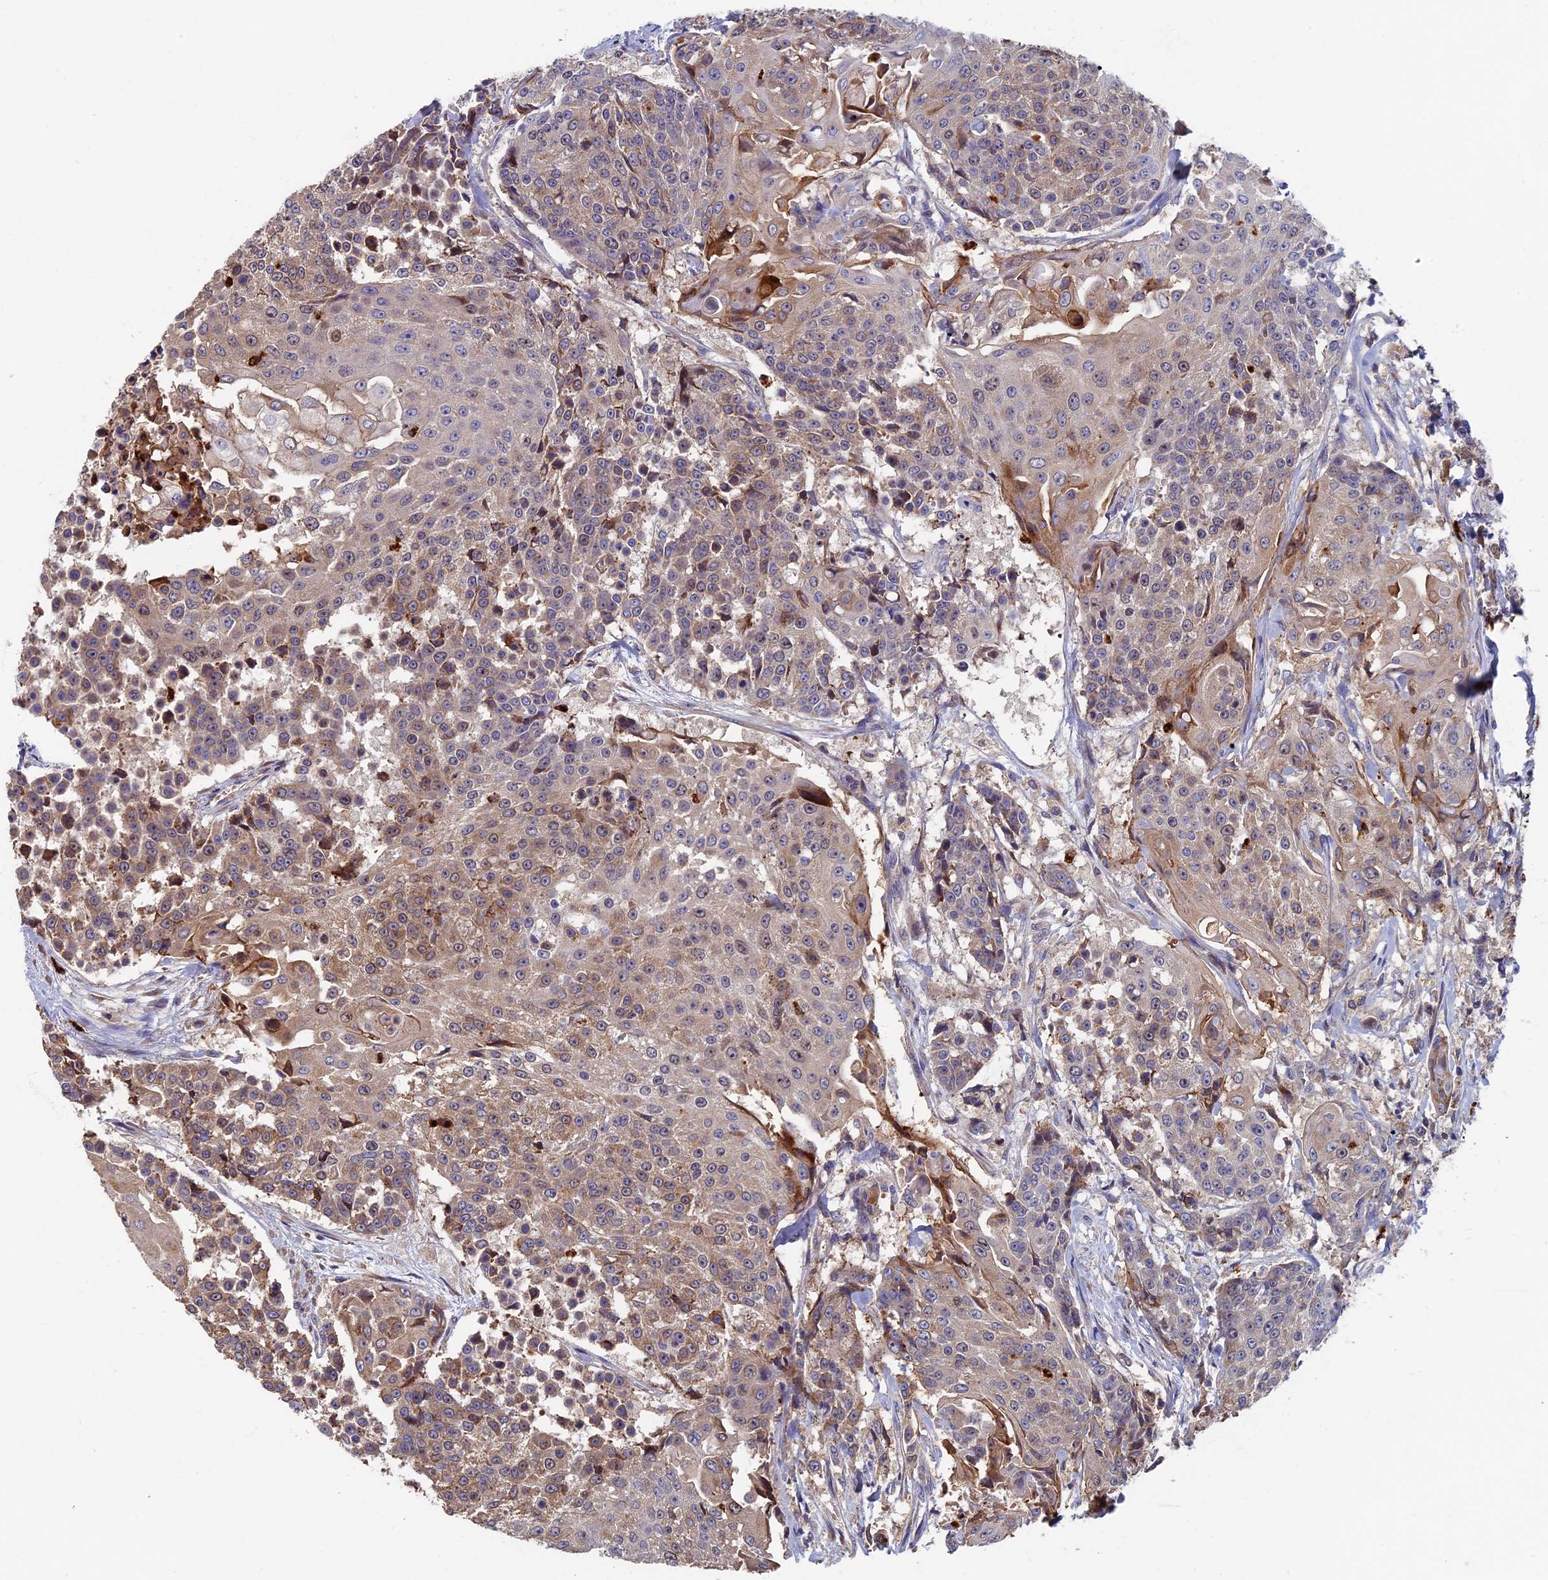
{"staining": {"intensity": "moderate", "quantity": "25%-75%", "location": "cytoplasmic/membranous"}, "tissue": "urothelial cancer", "cell_type": "Tumor cells", "image_type": "cancer", "snomed": [{"axis": "morphology", "description": "Urothelial carcinoma, High grade"}, {"axis": "topography", "description": "Urinary bladder"}], "caption": "Immunohistochemistry (DAB (3,3'-diaminobenzidine)) staining of urothelial carcinoma (high-grade) exhibits moderate cytoplasmic/membranous protein positivity in approximately 25%-75% of tumor cells. (Brightfield microscopy of DAB IHC at high magnification).", "gene": "TNK2", "patient": {"sex": "female", "age": 63}}